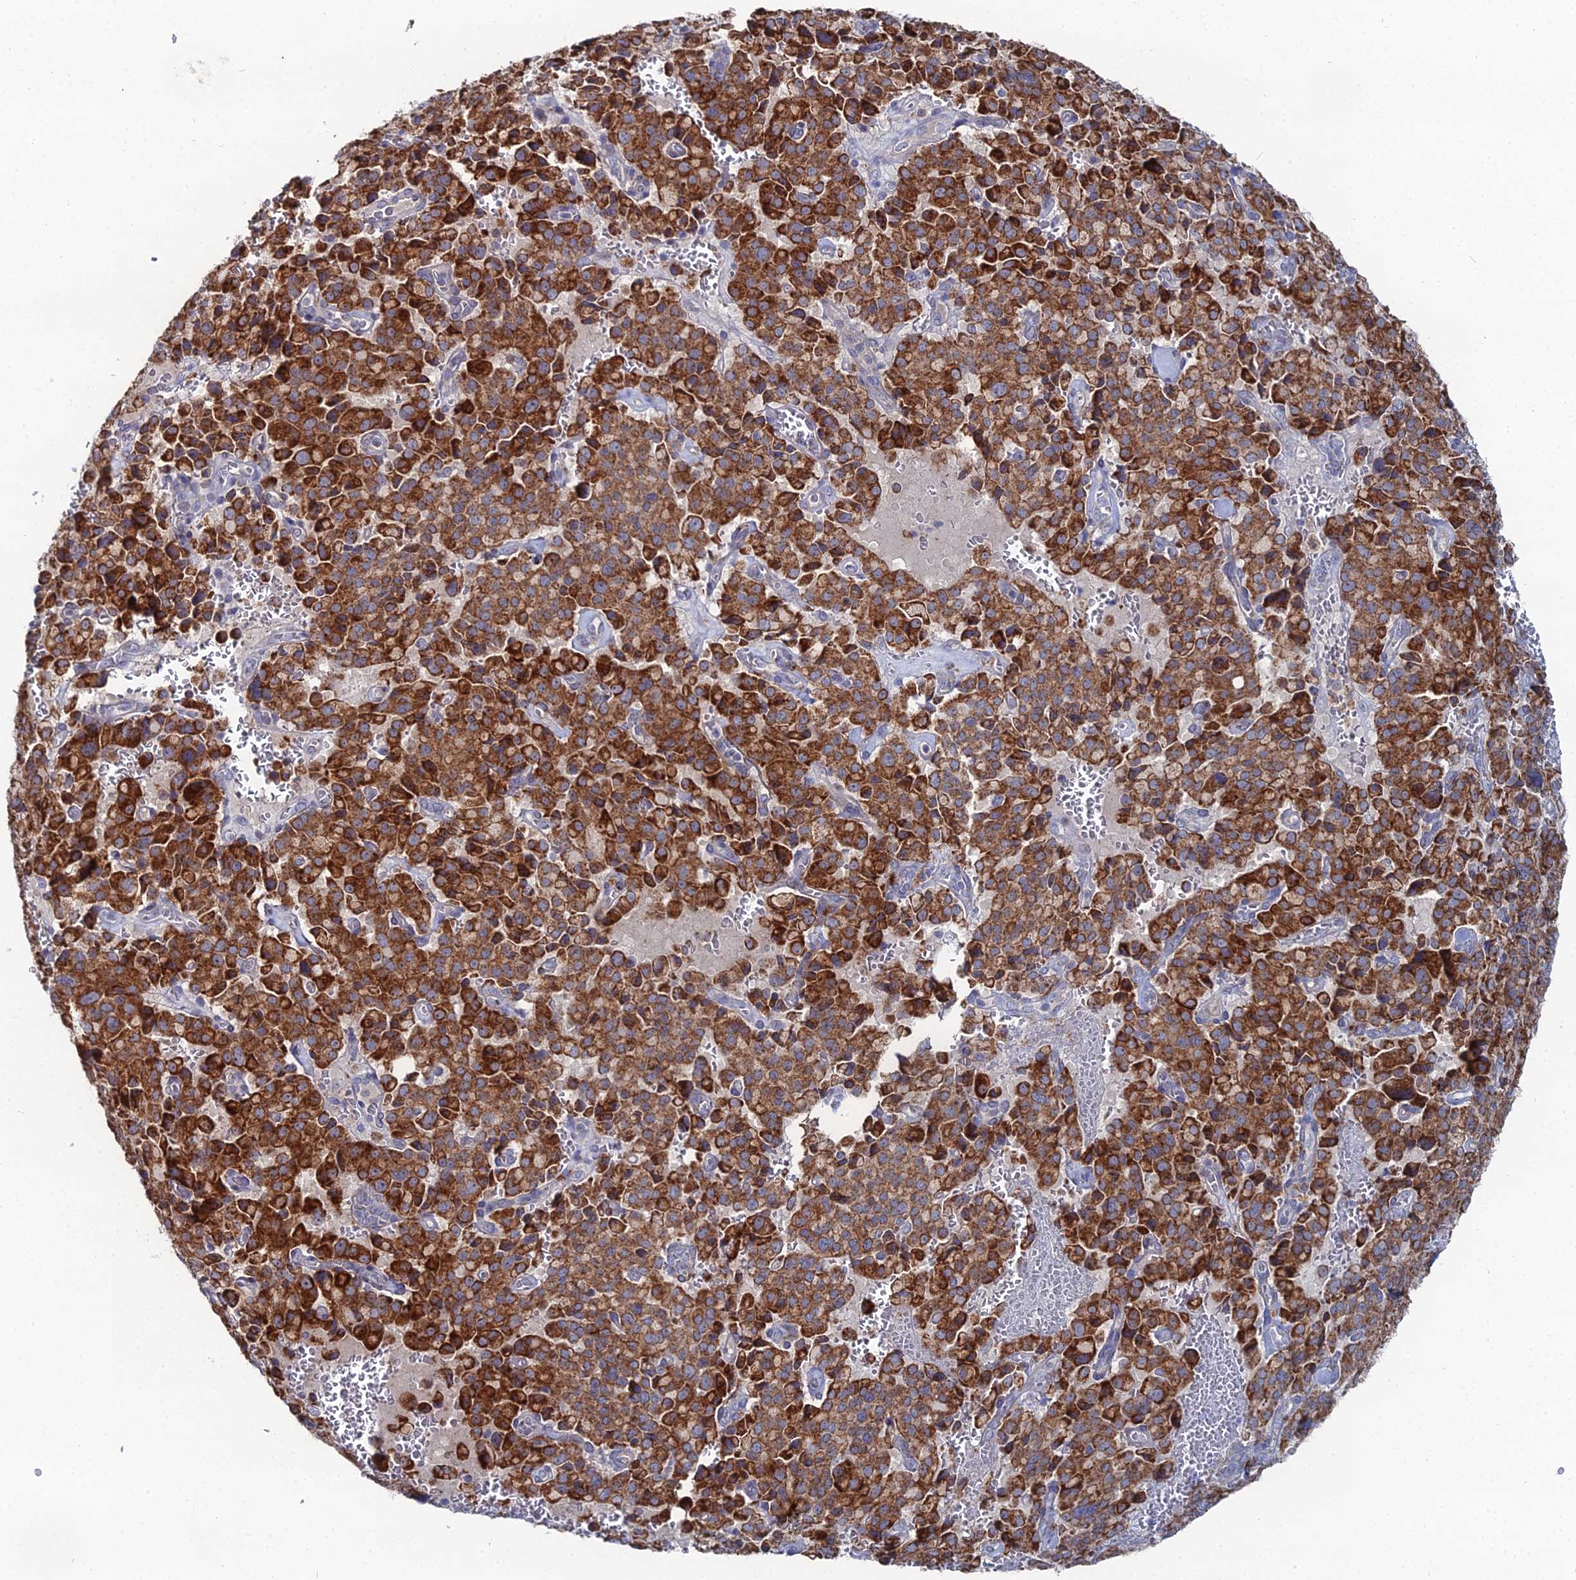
{"staining": {"intensity": "strong", "quantity": ">75%", "location": "cytoplasmic/membranous"}, "tissue": "pancreatic cancer", "cell_type": "Tumor cells", "image_type": "cancer", "snomed": [{"axis": "morphology", "description": "Adenocarcinoma, NOS"}, {"axis": "topography", "description": "Pancreas"}], "caption": "The histopathology image exhibits staining of adenocarcinoma (pancreatic), revealing strong cytoplasmic/membranous protein positivity (brown color) within tumor cells.", "gene": "MPC1", "patient": {"sex": "male", "age": 65}}